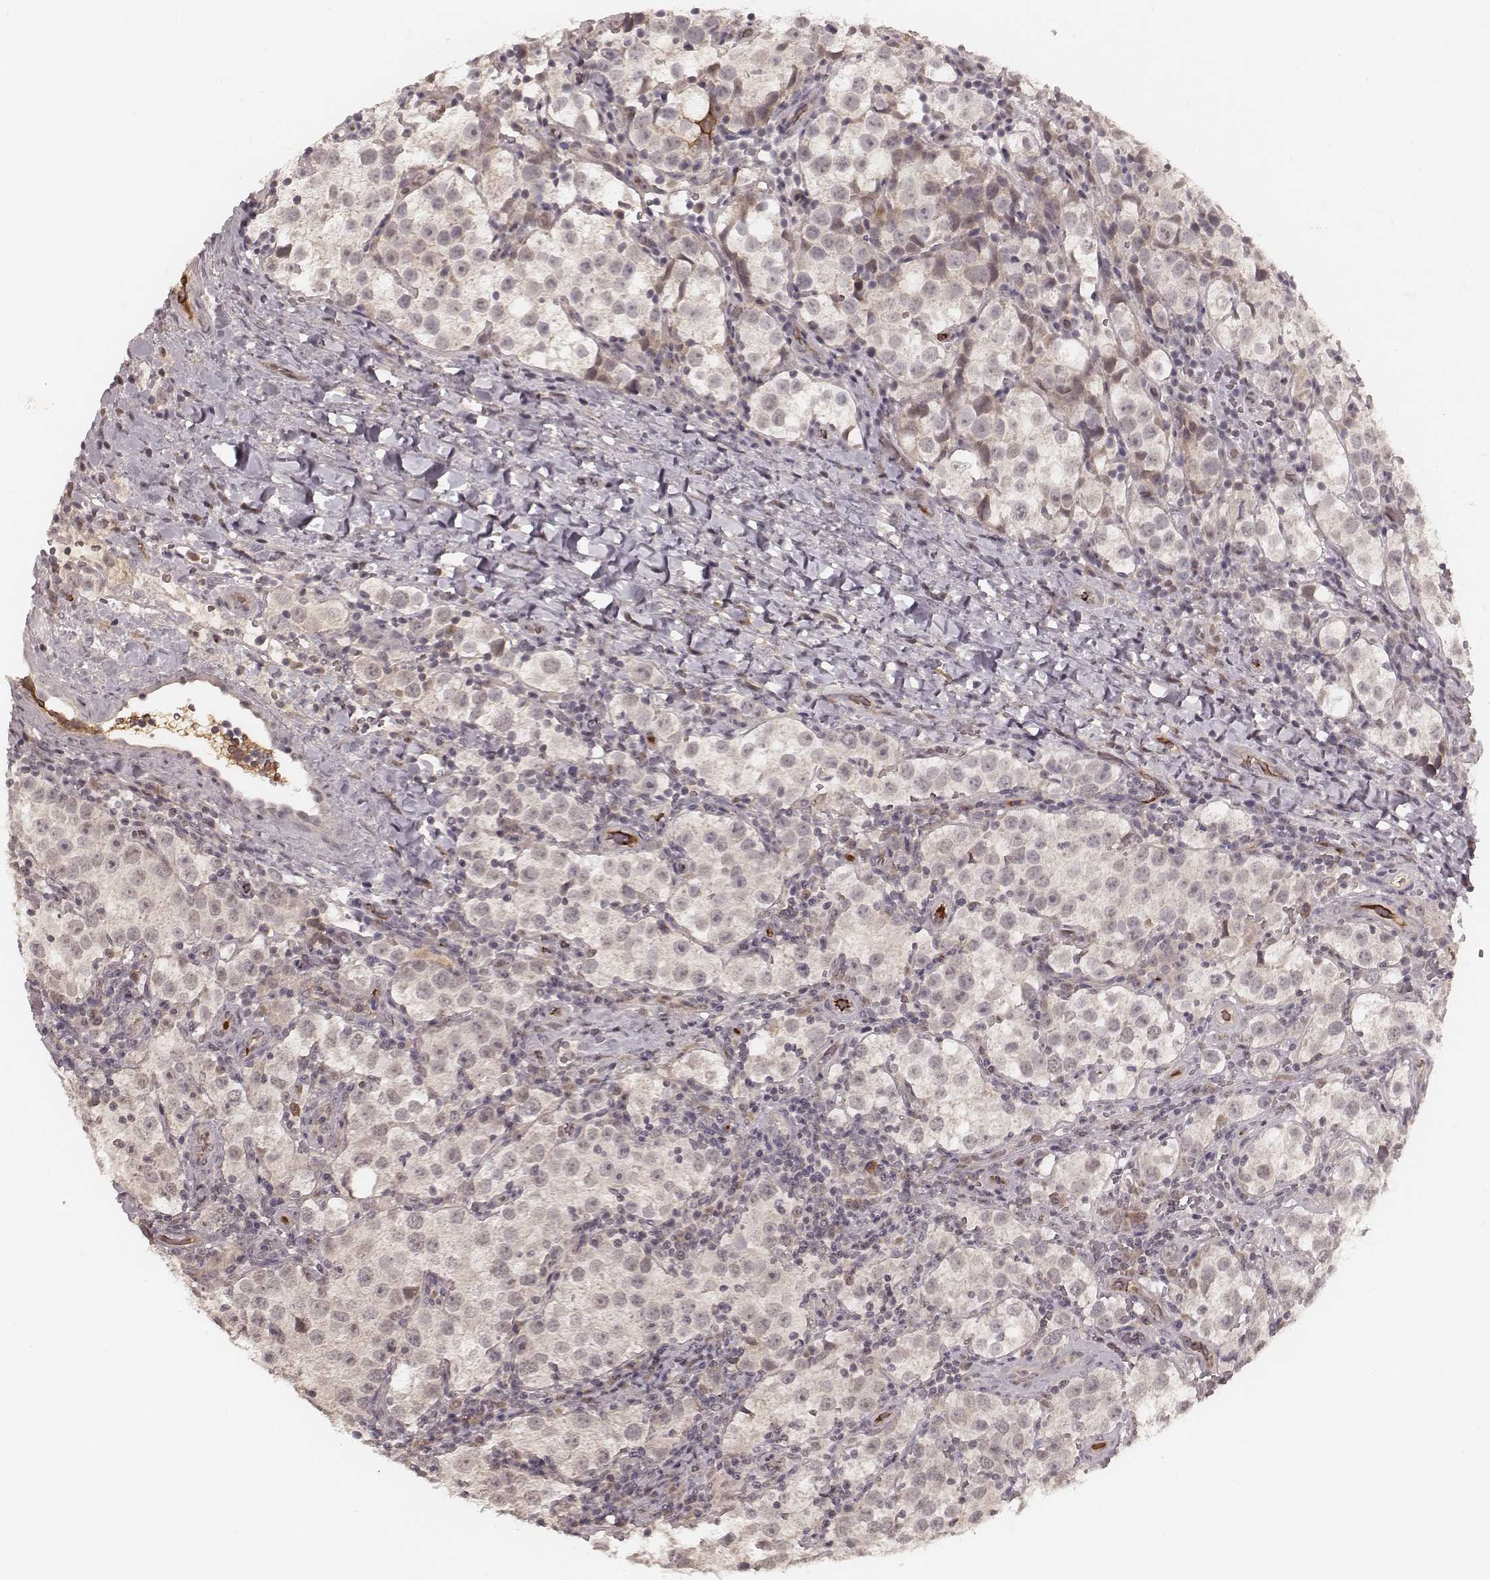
{"staining": {"intensity": "negative", "quantity": "none", "location": "none"}, "tissue": "testis cancer", "cell_type": "Tumor cells", "image_type": "cancer", "snomed": [{"axis": "morphology", "description": "Seminoma, NOS"}, {"axis": "topography", "description": "Testis"}], "caption": "Histopathology image shows no protein staining in tumor cells of testis cancer (seminoma) tissue.", "gene": "IL5", "patient": {"sex": "male", "age": 37}}